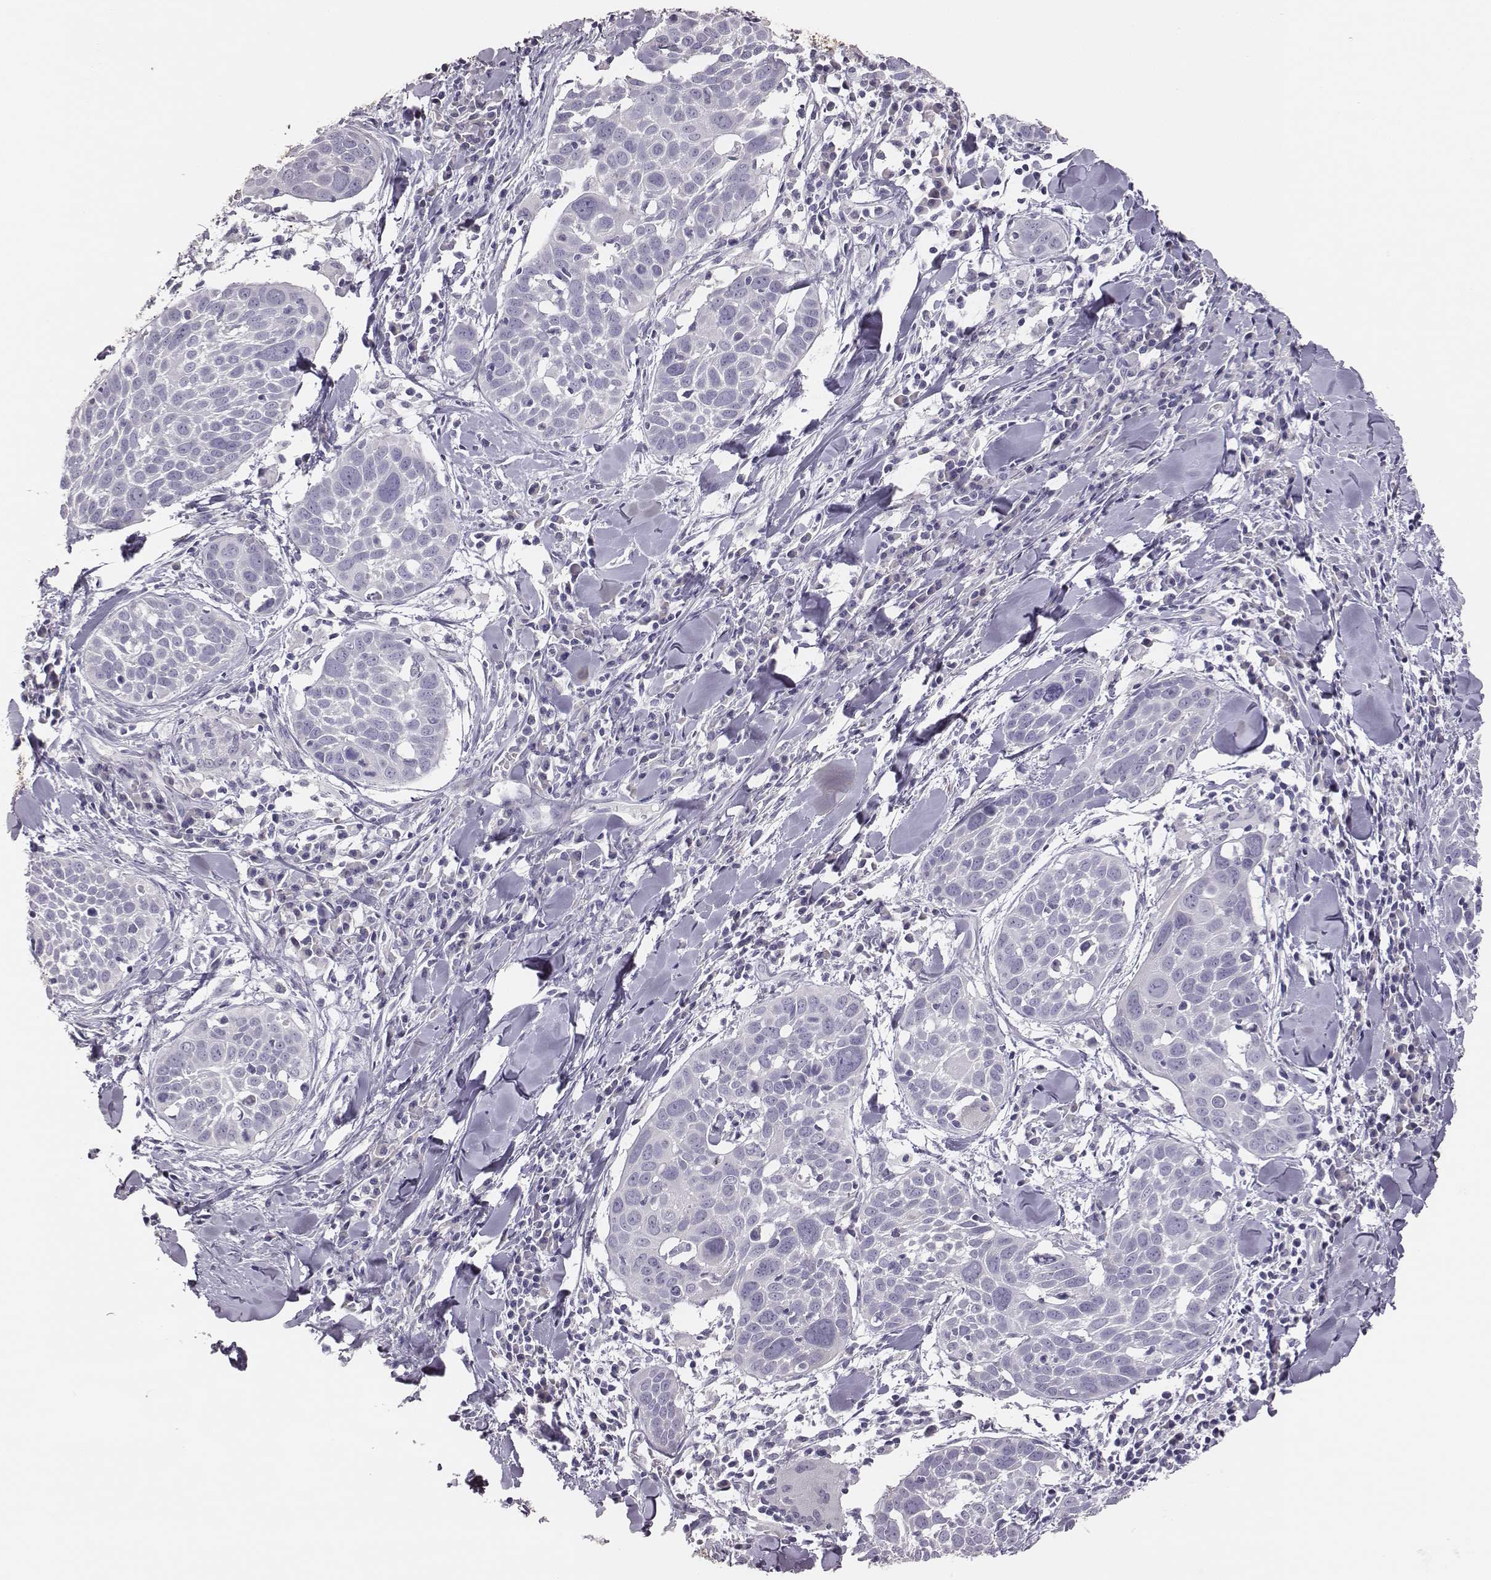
{"staining": {"intensity": "negative", "quantity": "none", "location": "none"}, "tissue": "lung cancer", "cell_type": "Tumor cells", "image_type": "cancer", "snomed": [{"axis": "morphology", "description": "Squamous cell carcinoma, NOS"}, {"axis": "topography", "description": "Lung"}], "caption": "Lung cancer (squamous cell carcinoma) stained for a protein using immunohistochemistry (IHC) demonstrates no expression tumor cells.", "gene": "GUCA1A", "patient": {"sex": "male", "age": 57}}